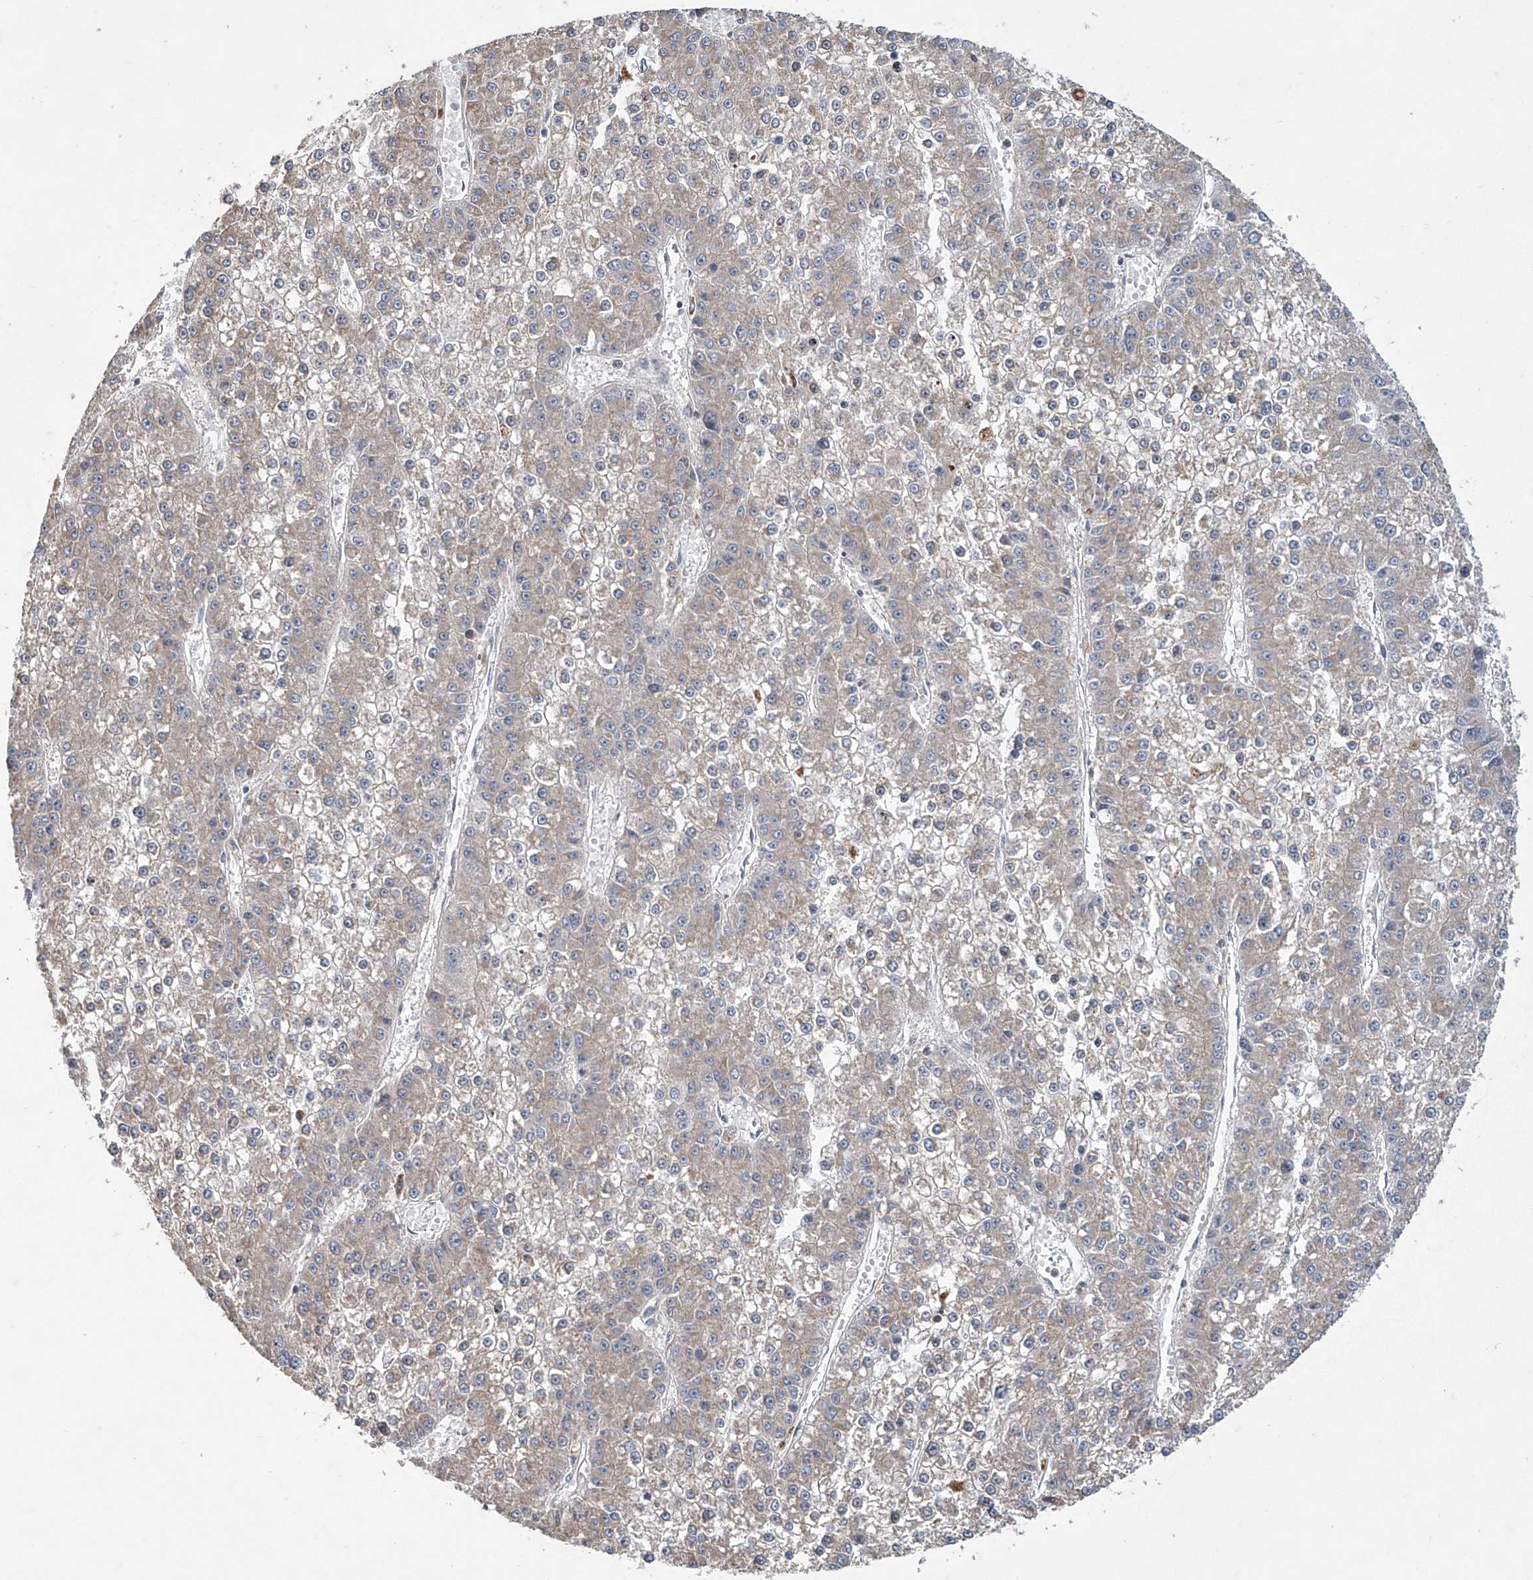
{"staining": {"intensity": "negative", "quantity": "none", "location": "none"}, "tissue": "liver cancer", "cell_type": "Tumor cells", "image_type": "cancer", "snomed": [{"axis": "morphology", "description": "Carcinoma, Hepatocellular, NOS"}, {"axis": "topography", "description": "Liver"}], "caption": "Immunohistochemistry (IHC) photomicrograph of neoplastic tissue: liver hepatocellular carcinoma stained with DAB reveals no significant protein staining in tumor cells.", "gene": "TRIM60", "patient": {"sex": "female", "age": 73}}